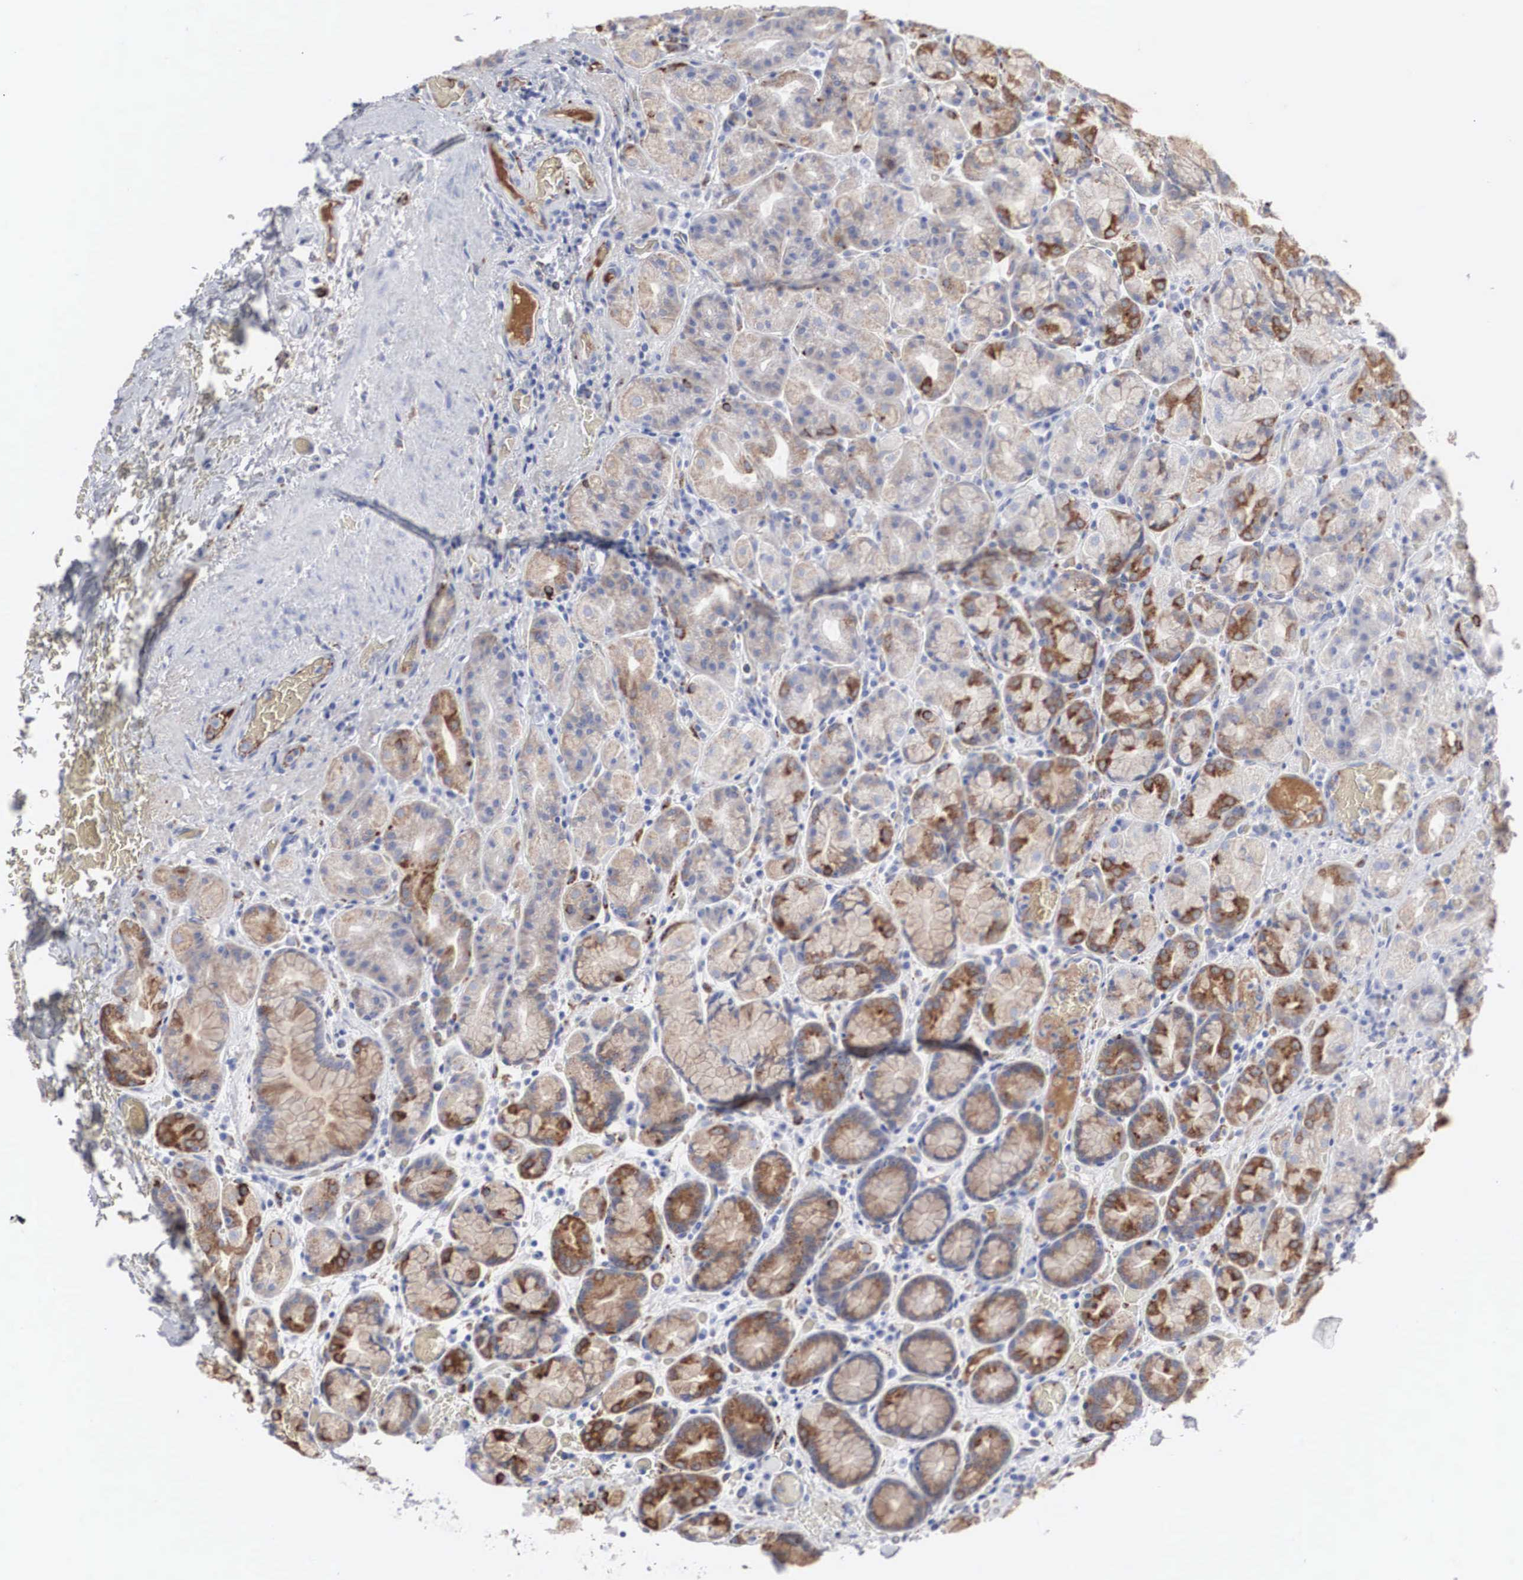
{"staining": {"intensity": "moderate", "quantity": "25%-75%", "location": "cytoplasmic/membranous"}, "tissue": "stomach", "cell_type": "Glandular cells", "image_type": "normal", "snomed": [{"axis": "morphology", "description": "Normal tissue, NOS"}, {"axis": "topography", "description": "Stomach, lower"}], "caption": "Immunohistochemistry (IHC) of normal stomach demonstrates medium levels of moderate cytoplasmic/membranous positivity in about 25%-75% of glandular cells.", "gene": "LGALS3BP", "patient": {"sex": "male", "age": 58}}